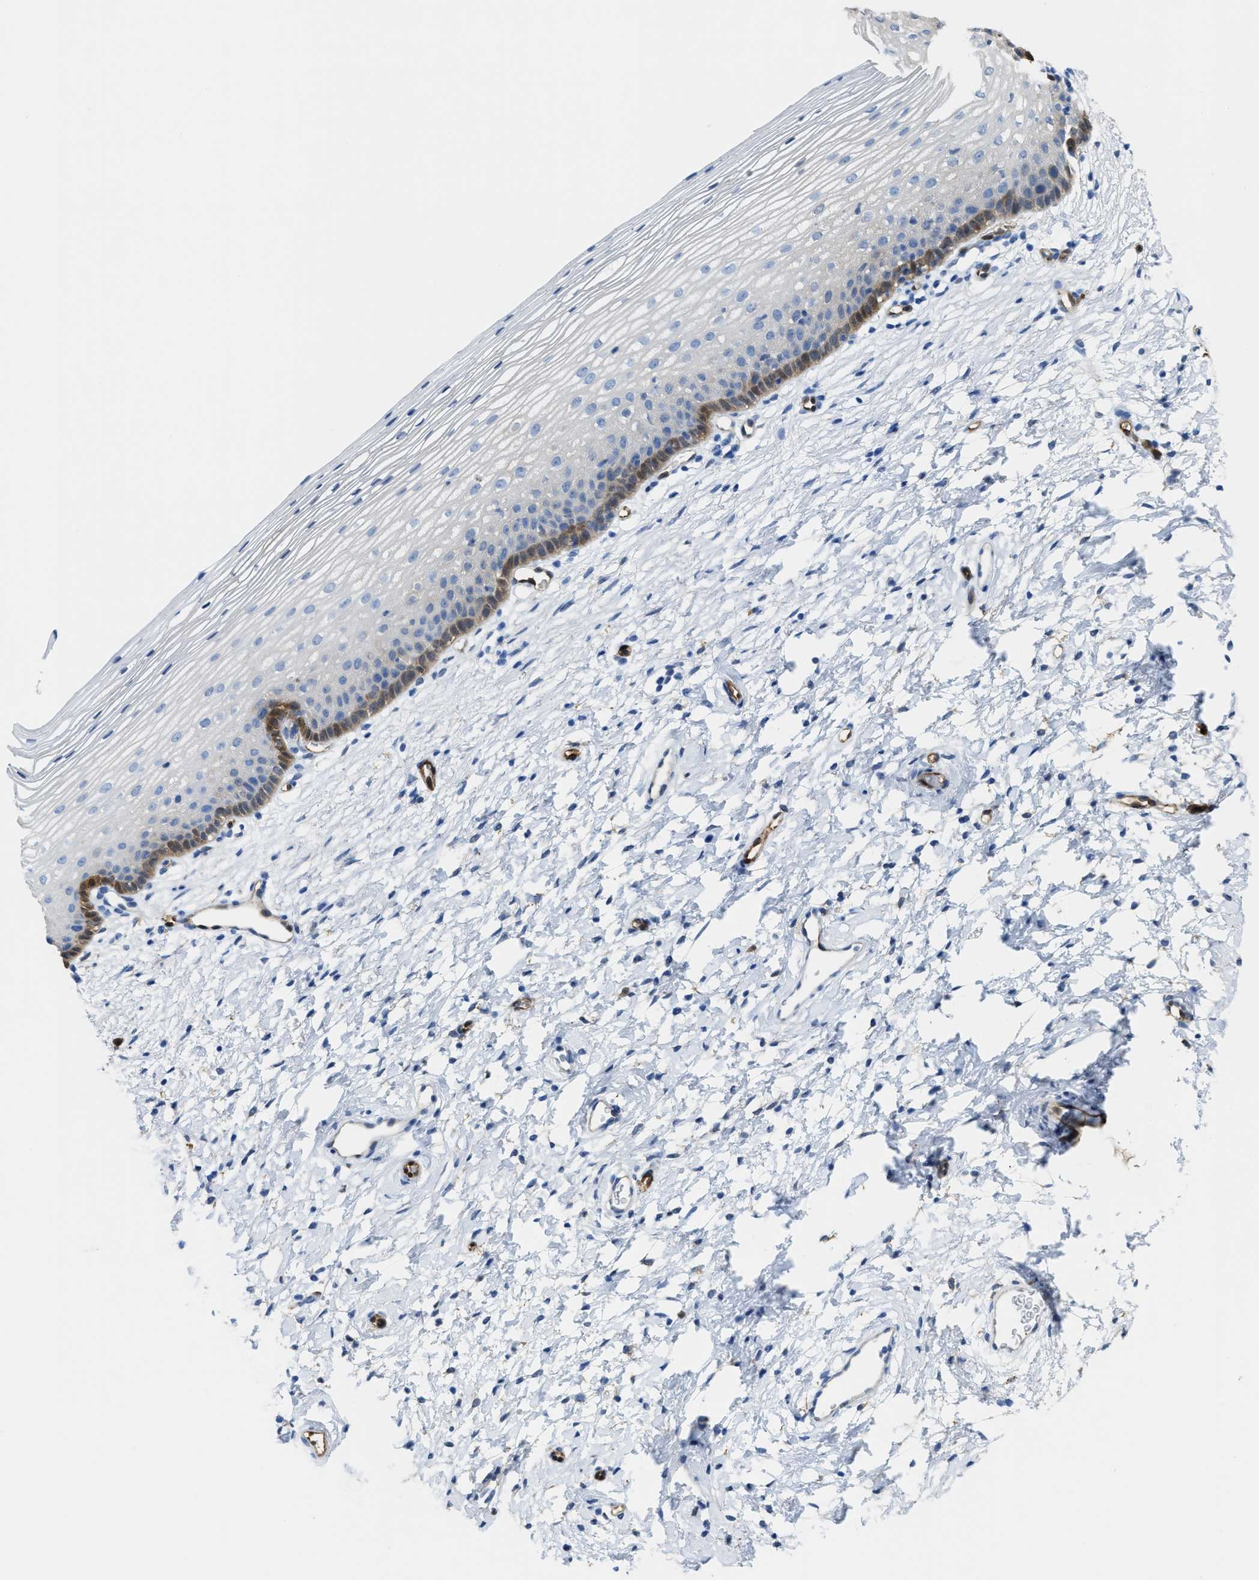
{"staining": {"intensity": "moderate", "quantity": "<25%", "location": "cytoplasmic/membranous"}, "tissue": "cervix", "cell_type": "Glandular cells", "image_type": "normal", "snomed": [{"axis": "morphology", "description": "Normal tissue, NOS"}, {"axis": "topography", "description": "Cervix"}], "caption": "Immunohistochemical staining of unremarkable cervix shows moderate cytoplasmic/membranous protein positivity in approximately <25% of glandular cells.", "gene": "ASS1", "patient": {"sex": "female", "age": 72}}